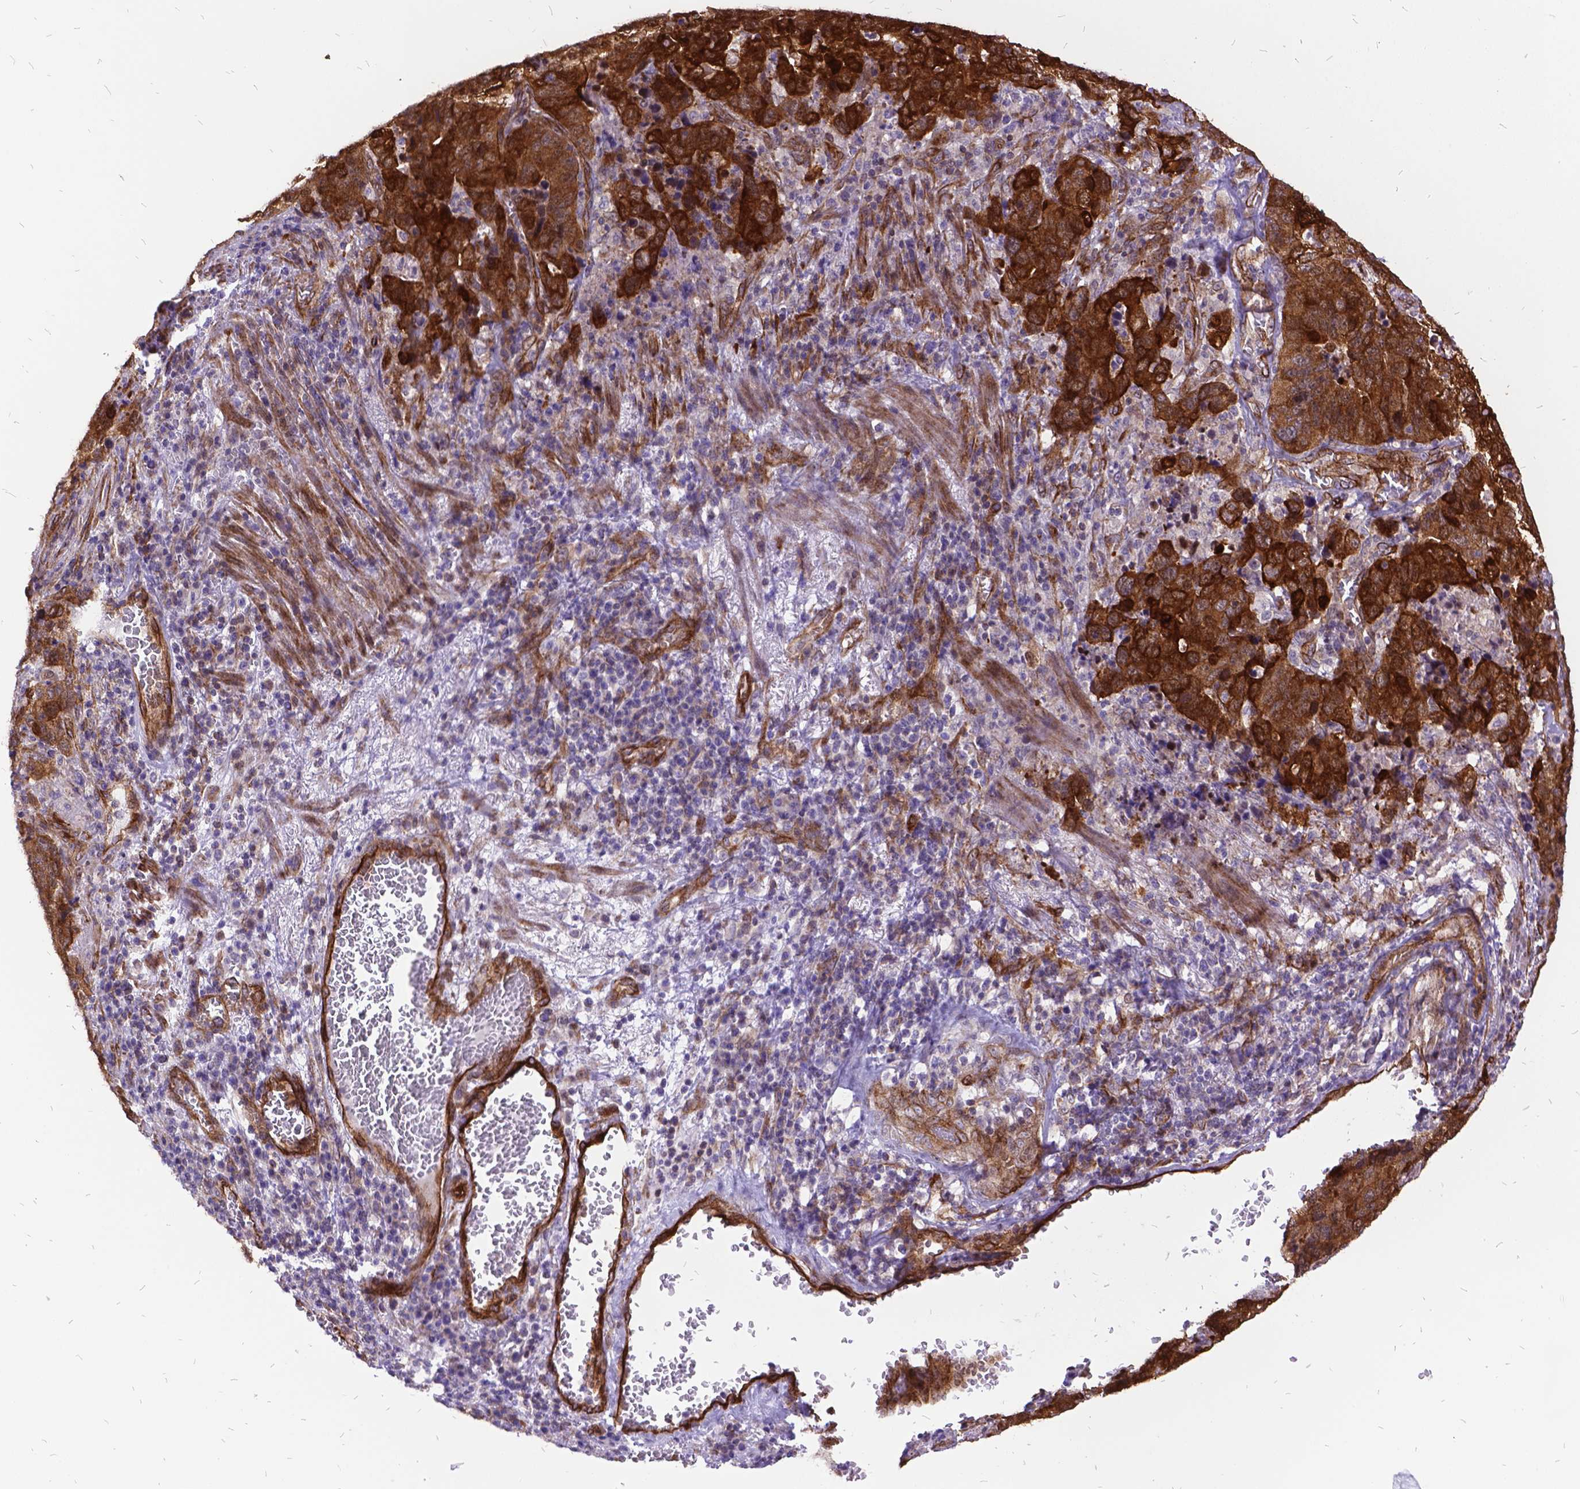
{"staining": {"intensity": "moderate", "quantity": ">75%", "location": "cytoplasmic/membranous"}, "tissue": "stomach cancer", "cell_type": "Tumor cells", "image_type": "cancer", "snomed": [{"axis": "morphology", "description": "Adenocarcinoma, NOS"}, {"axis": "topography", "description": "Stomach, upper"}], "caption": "Immunohistochemical staining of human stomach cancer (adenocarcinoma) demonstrates medium levels of moderate cytoplasmic/membranous protein positivity in approximately >75% of tumor cells. (IHC, brightfield microscopy, high magnification).", "gene": "GRB7", "patient": {"sex": "female", "age": 67}}